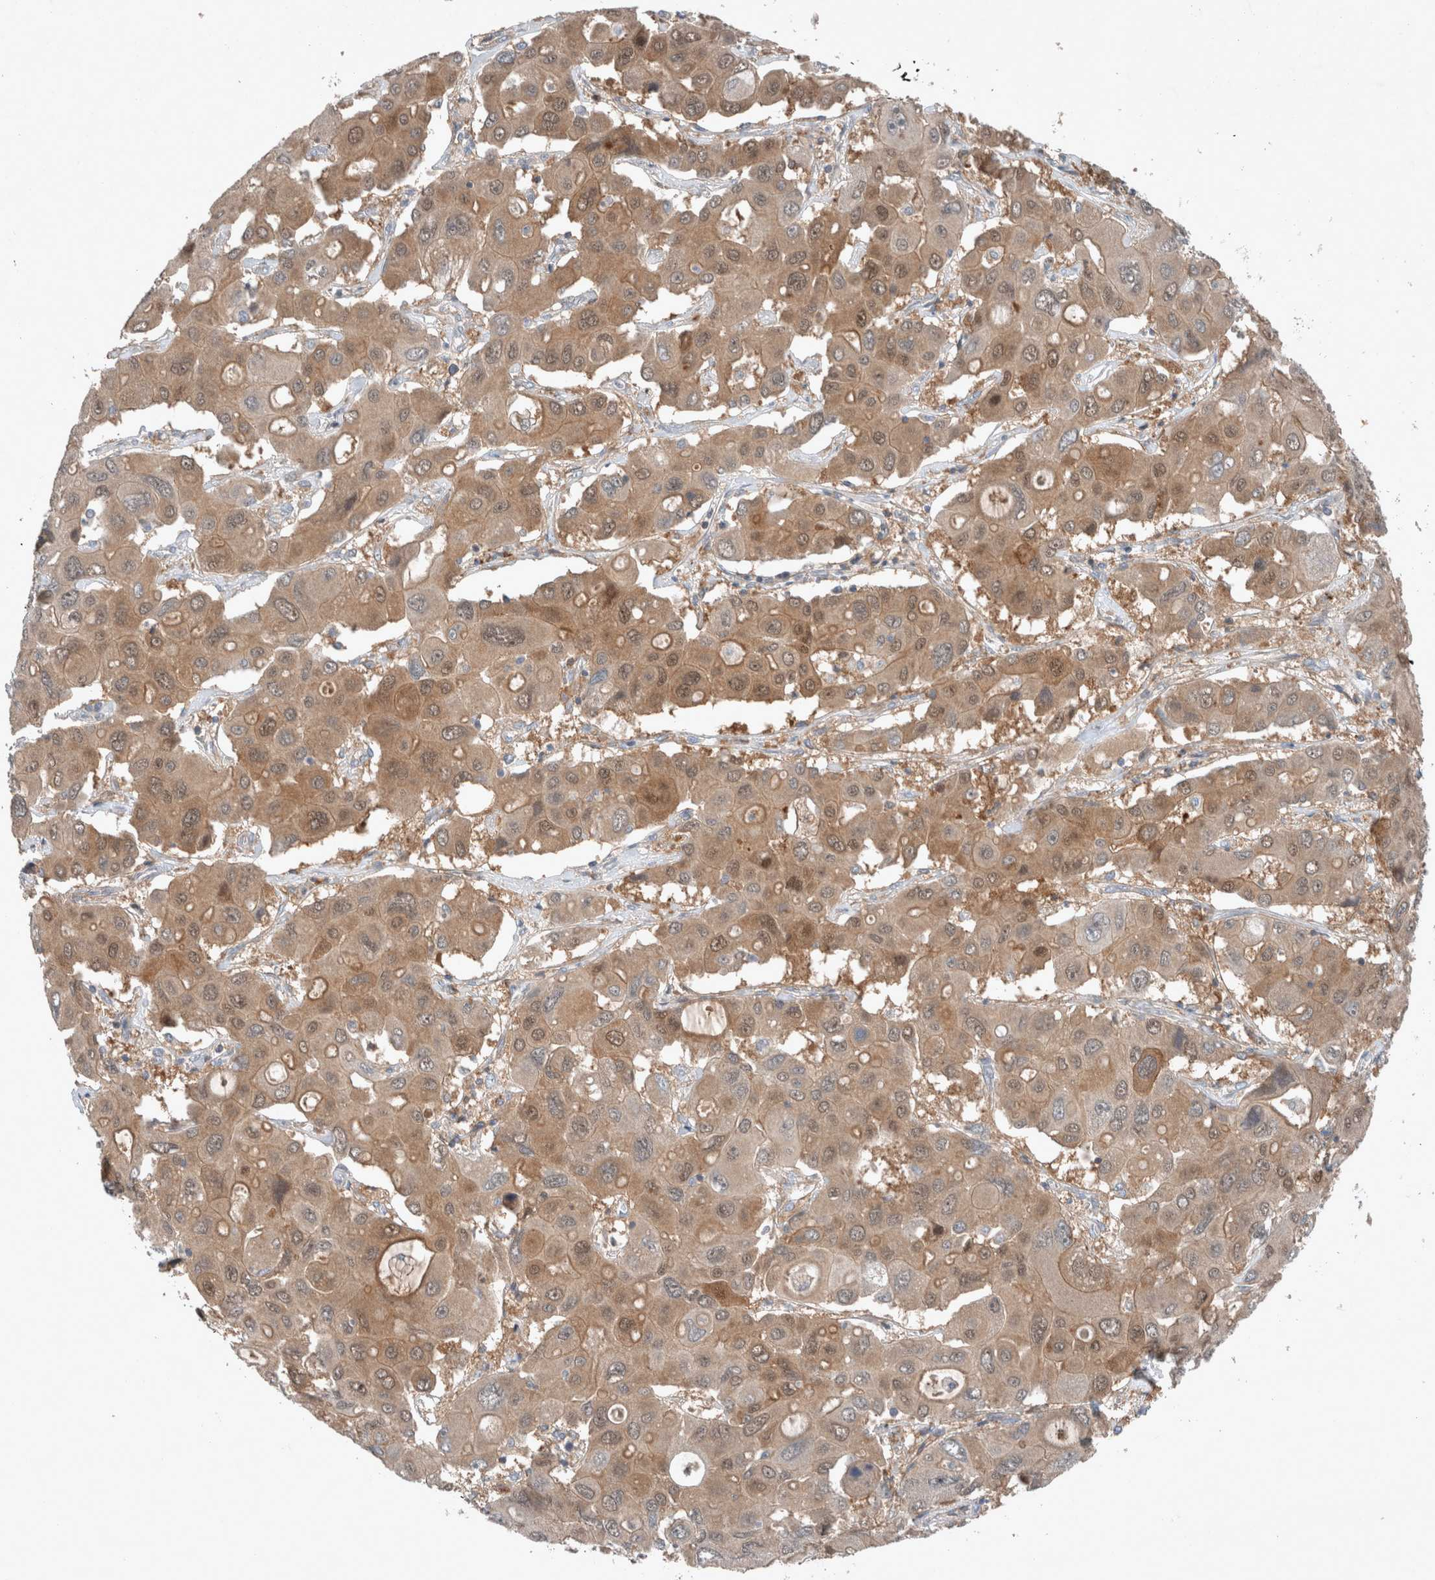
{"staining": {"intensity": "moderate", "quantity": ">75%", "location": "cytoplasmic/membranous"}, "tissue": "liver cancer", "cell_type": "Tumor cells", "image_type": "cancer", "snomed": [{"axis": "morphology", "description": "Cholangiocarcinoma"}, {"axis": "topography", "description": "Liver"}], "caption": "An IHC micrograph of tumor tissue is shown. Protein staining in brown shows moderate cytoplasmic/membranous positivity in cholangiocarcinoma (liver) within tumor cells. (IHC, brightfield microscopy, high magnification).", "gene": "UGCG", "patient": {"sex": "male", "age": 67}}